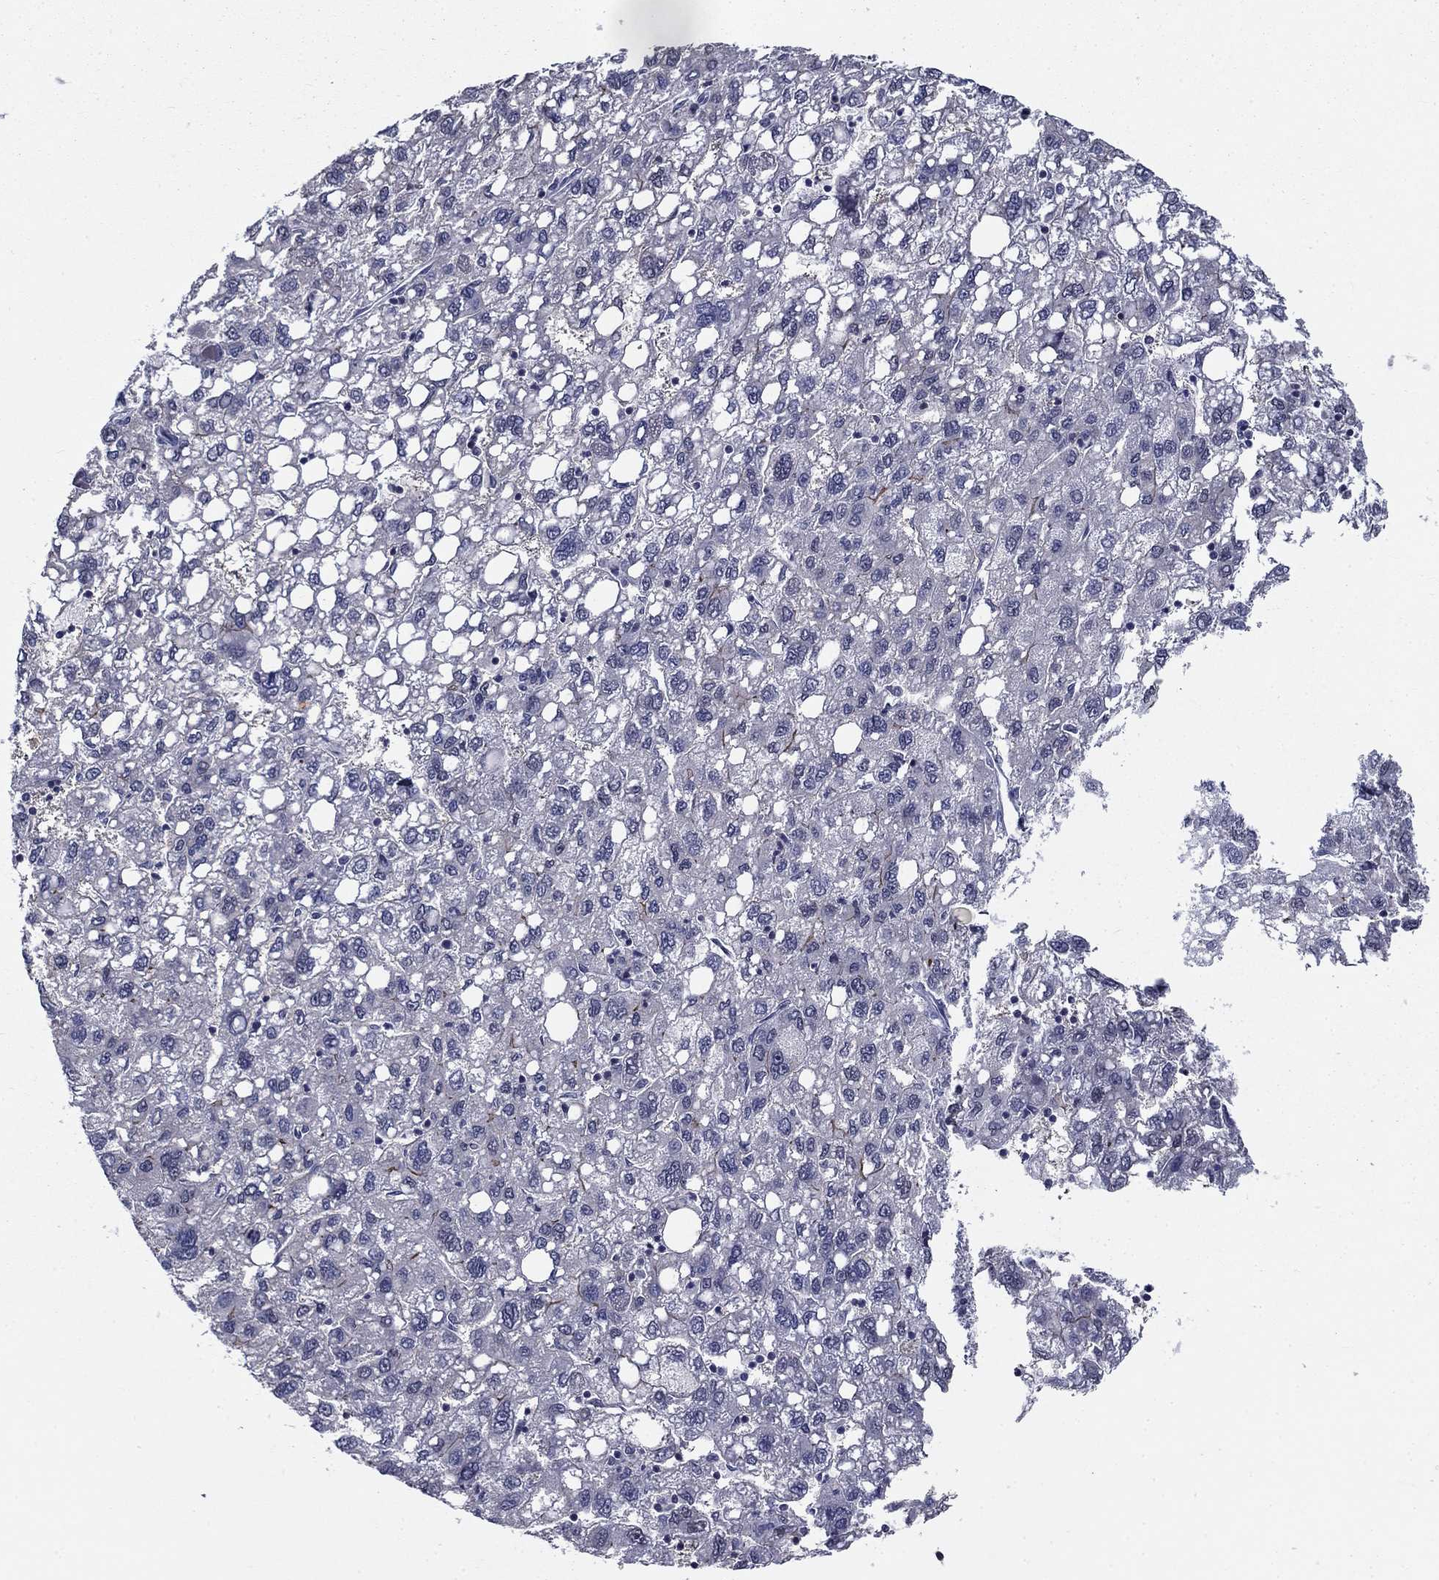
{"staining": {"intensity": "weak", "quantity": "<25%", "location": "cytoplasmic/membranous"}, "tissue": "liver cancer", "cell_type": "Tumor cells", "image_type": "cancer", "snomed": [{"axis": "morphology", "description": "Carcinoma, Hepatocellular, NOS"}, {"axis": "topography", "description": "Liver"}], "caption": "DAB immunohistochemical staining of human liver hepatocellular carcinoma displays no significant staining in tumor cells.", "gene": "C4orf19", "patient": {"sex": "female", "age": 82}}